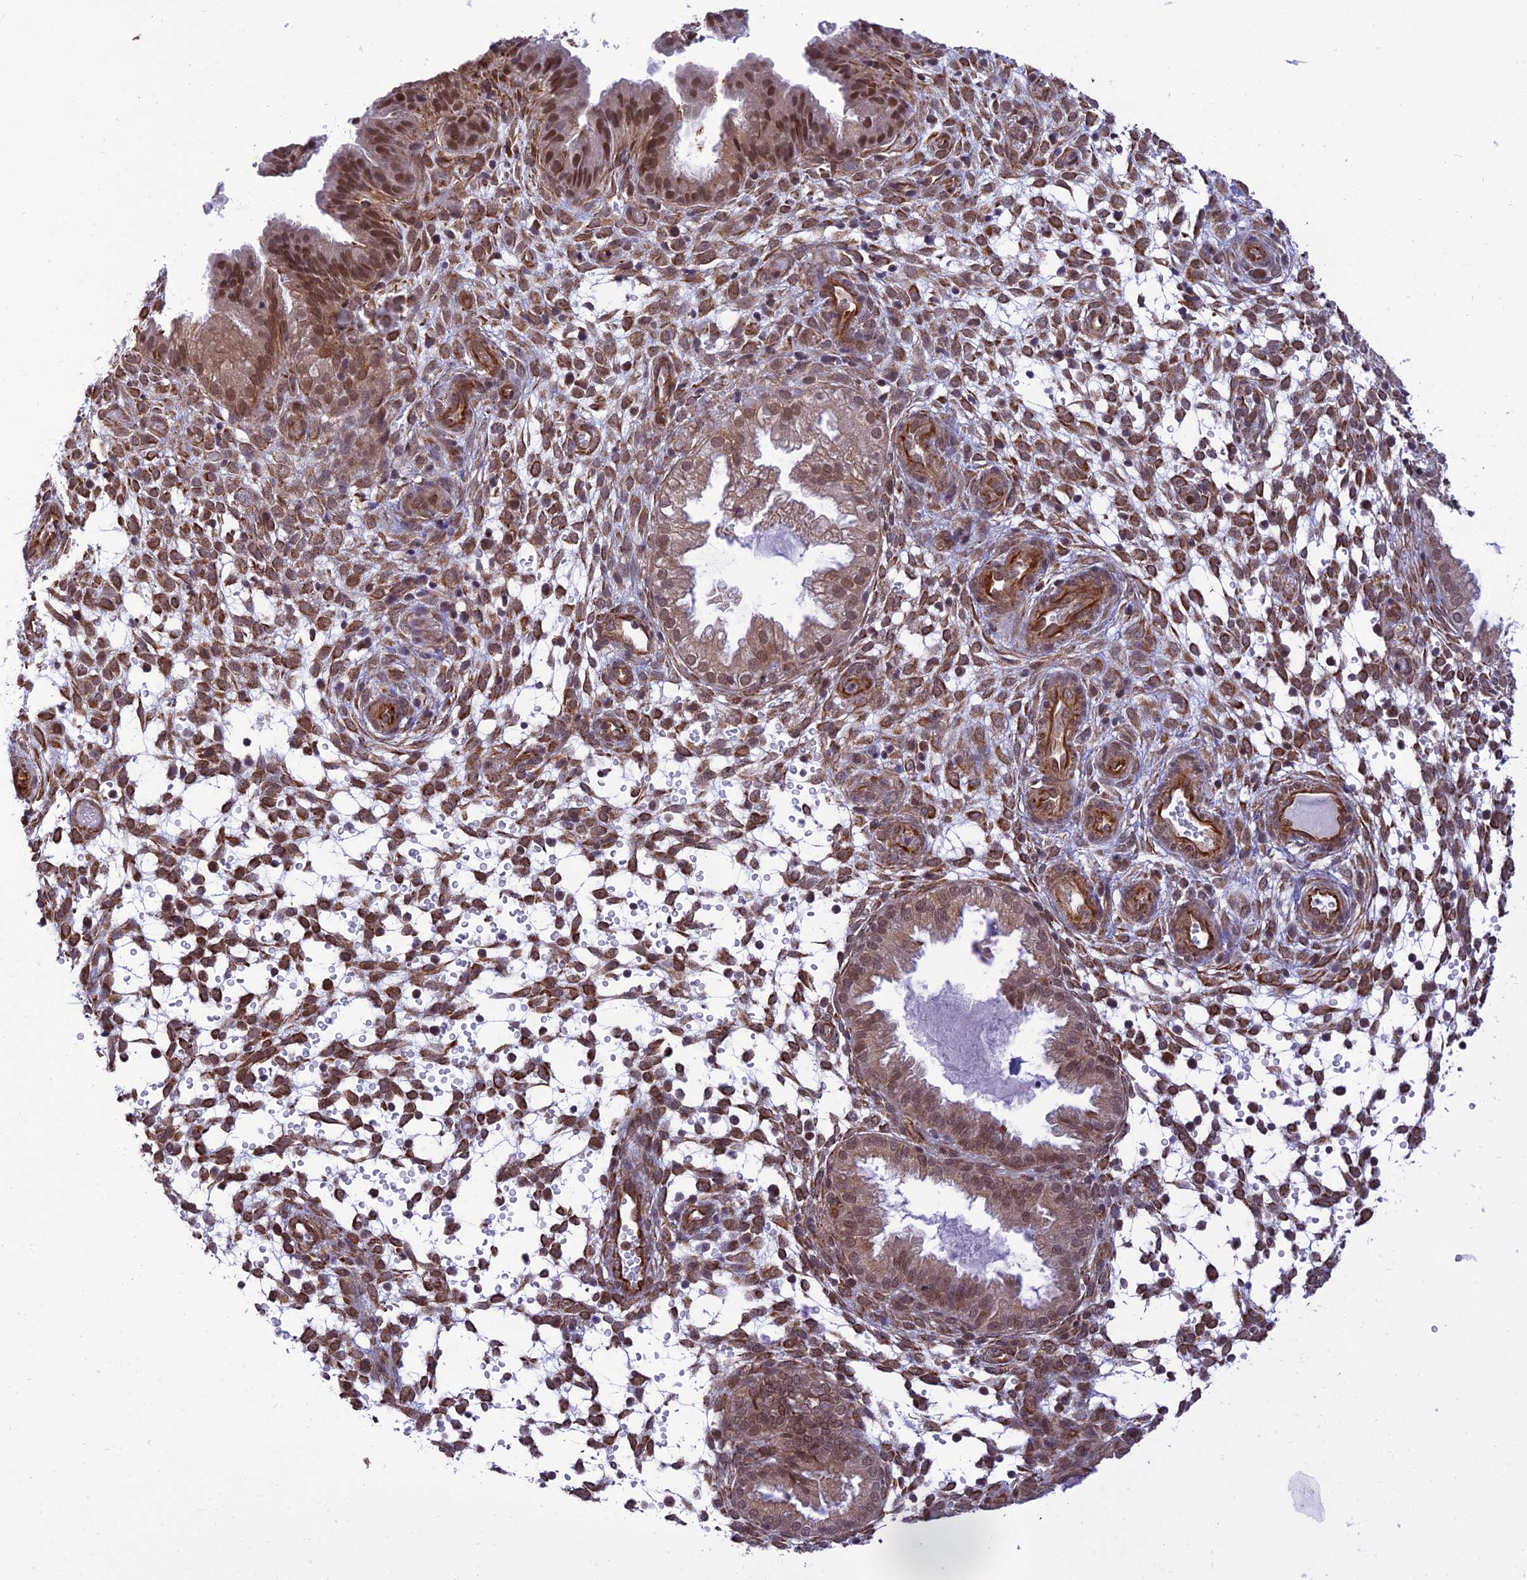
{"staining": {"intensity": "moderate", "quantity": "25%-75%", "location": "cytoplasmic/membranous"}, "tissue": "endometrium", "cell_type": "Cells in endometrial stroma", "image_type": "normal", "snomed": [{"axis": "morphology", "description": "Normal tissue, NOS"}, {"axis": "topography", "description": "Endometrium"}], "caption": "High-magnification brightfield microscopy of benign endometrium stained with DAB (brown) and counterstained with hematoxylin (blue). cells in endometrial stroma exhibit moderate cytoplasmic/membranous expression is seen in about25%-75% of cells.", "gene": "PAGR1", "patient": {"sex": "female", "age": 33}}